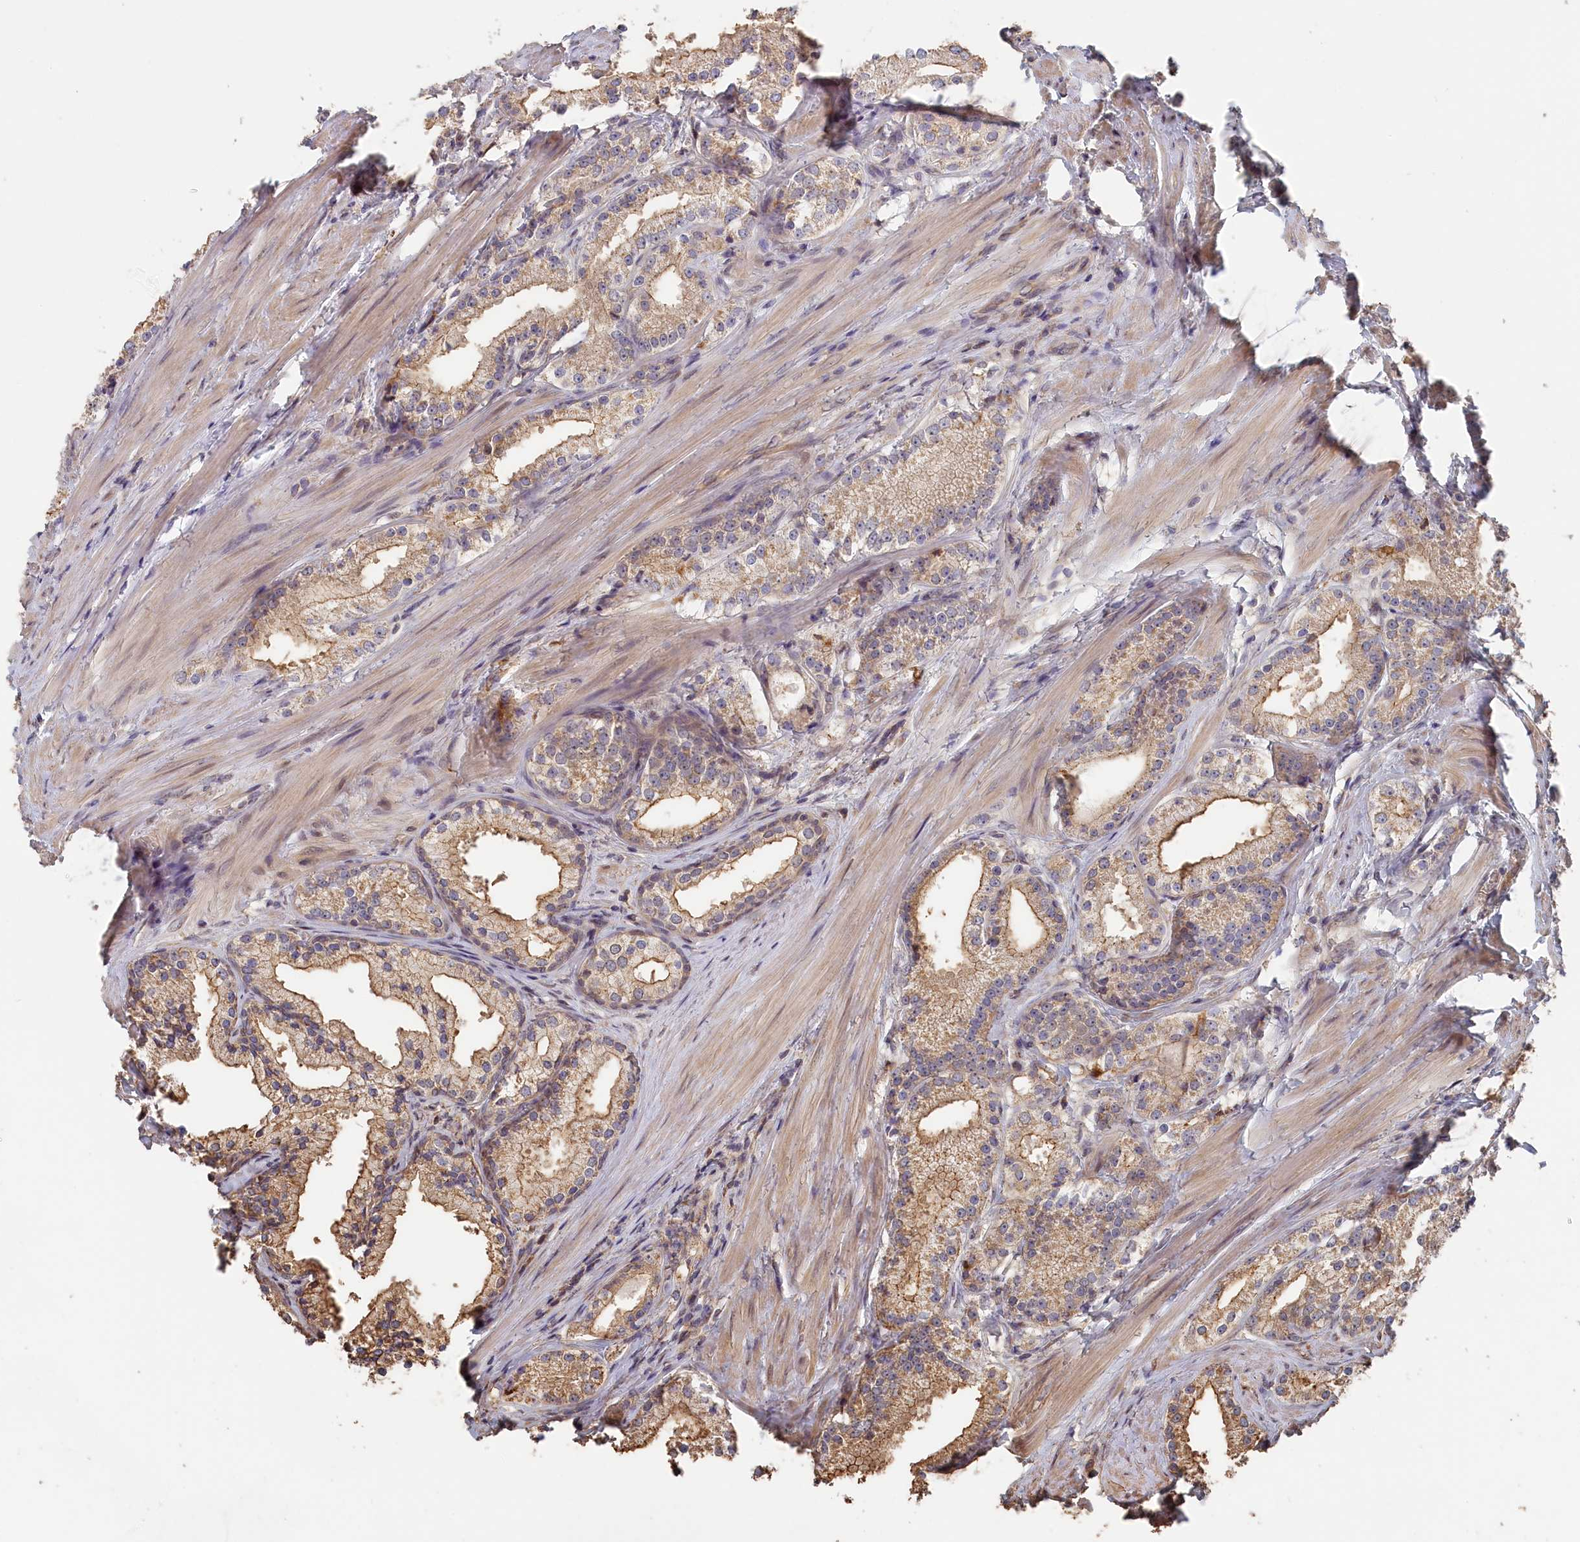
{"staining": {"intensity": "moderate", "quantity": ">75%", "location": "cytoplasmic/membranous"}, "tissue": "prostate cancer", "cell_type": "Tumor cells", "image_type": "cancer", "snomed": [{"axis": "morphology", "description": "Adenocarcinoma, Low grade"}, {"axis": "topography", "description": "Prostate"}], "caption": "Tumor cells display medium levels of moderate cytoplasmic/membranous staining in approximately >75% of cells in human adenocarcinoma (low-grade) (prostate).", "gene": "STX16", "patient": {"sex": "male", "age": 57}}